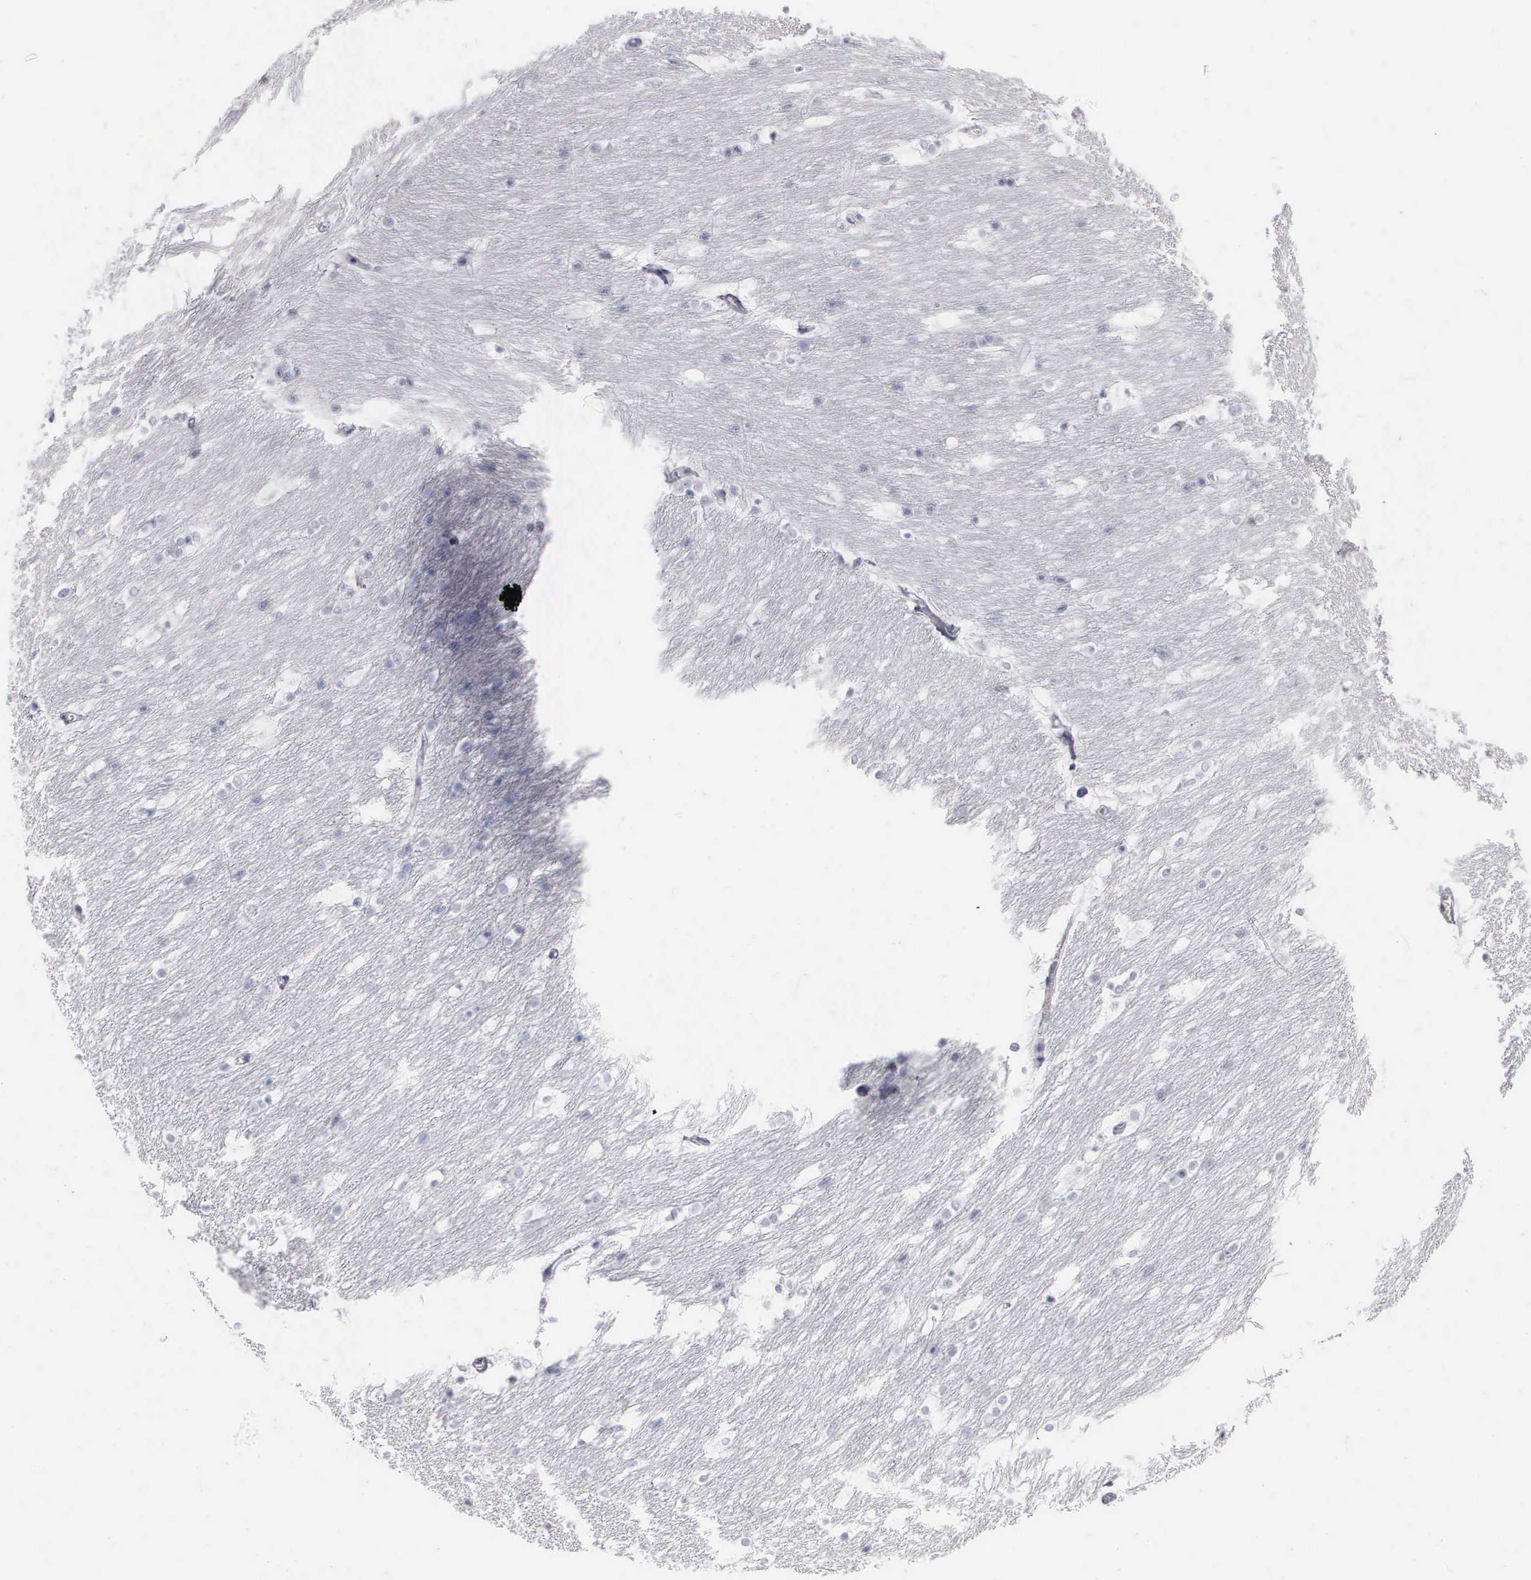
{"staining": {"intensity": "negative", "quantity": "none", "location": "none"}, "tissue": "caudate", "cell_type": "Glial cells", "image_type": "normal", "snomed": [{"axis": "morphology", "description": "Normal tissue, NOS"}, {"axis": "topography", "description": "Lateral ventricle wall"}], "caption": "Histopathology image shows no significant protein expression in glial cells of unremarkable caudate. (IHC, brightfield microscopy, high magnification).", "gene": "NKX2", "patient": {"sex": "female", "age": 19}}